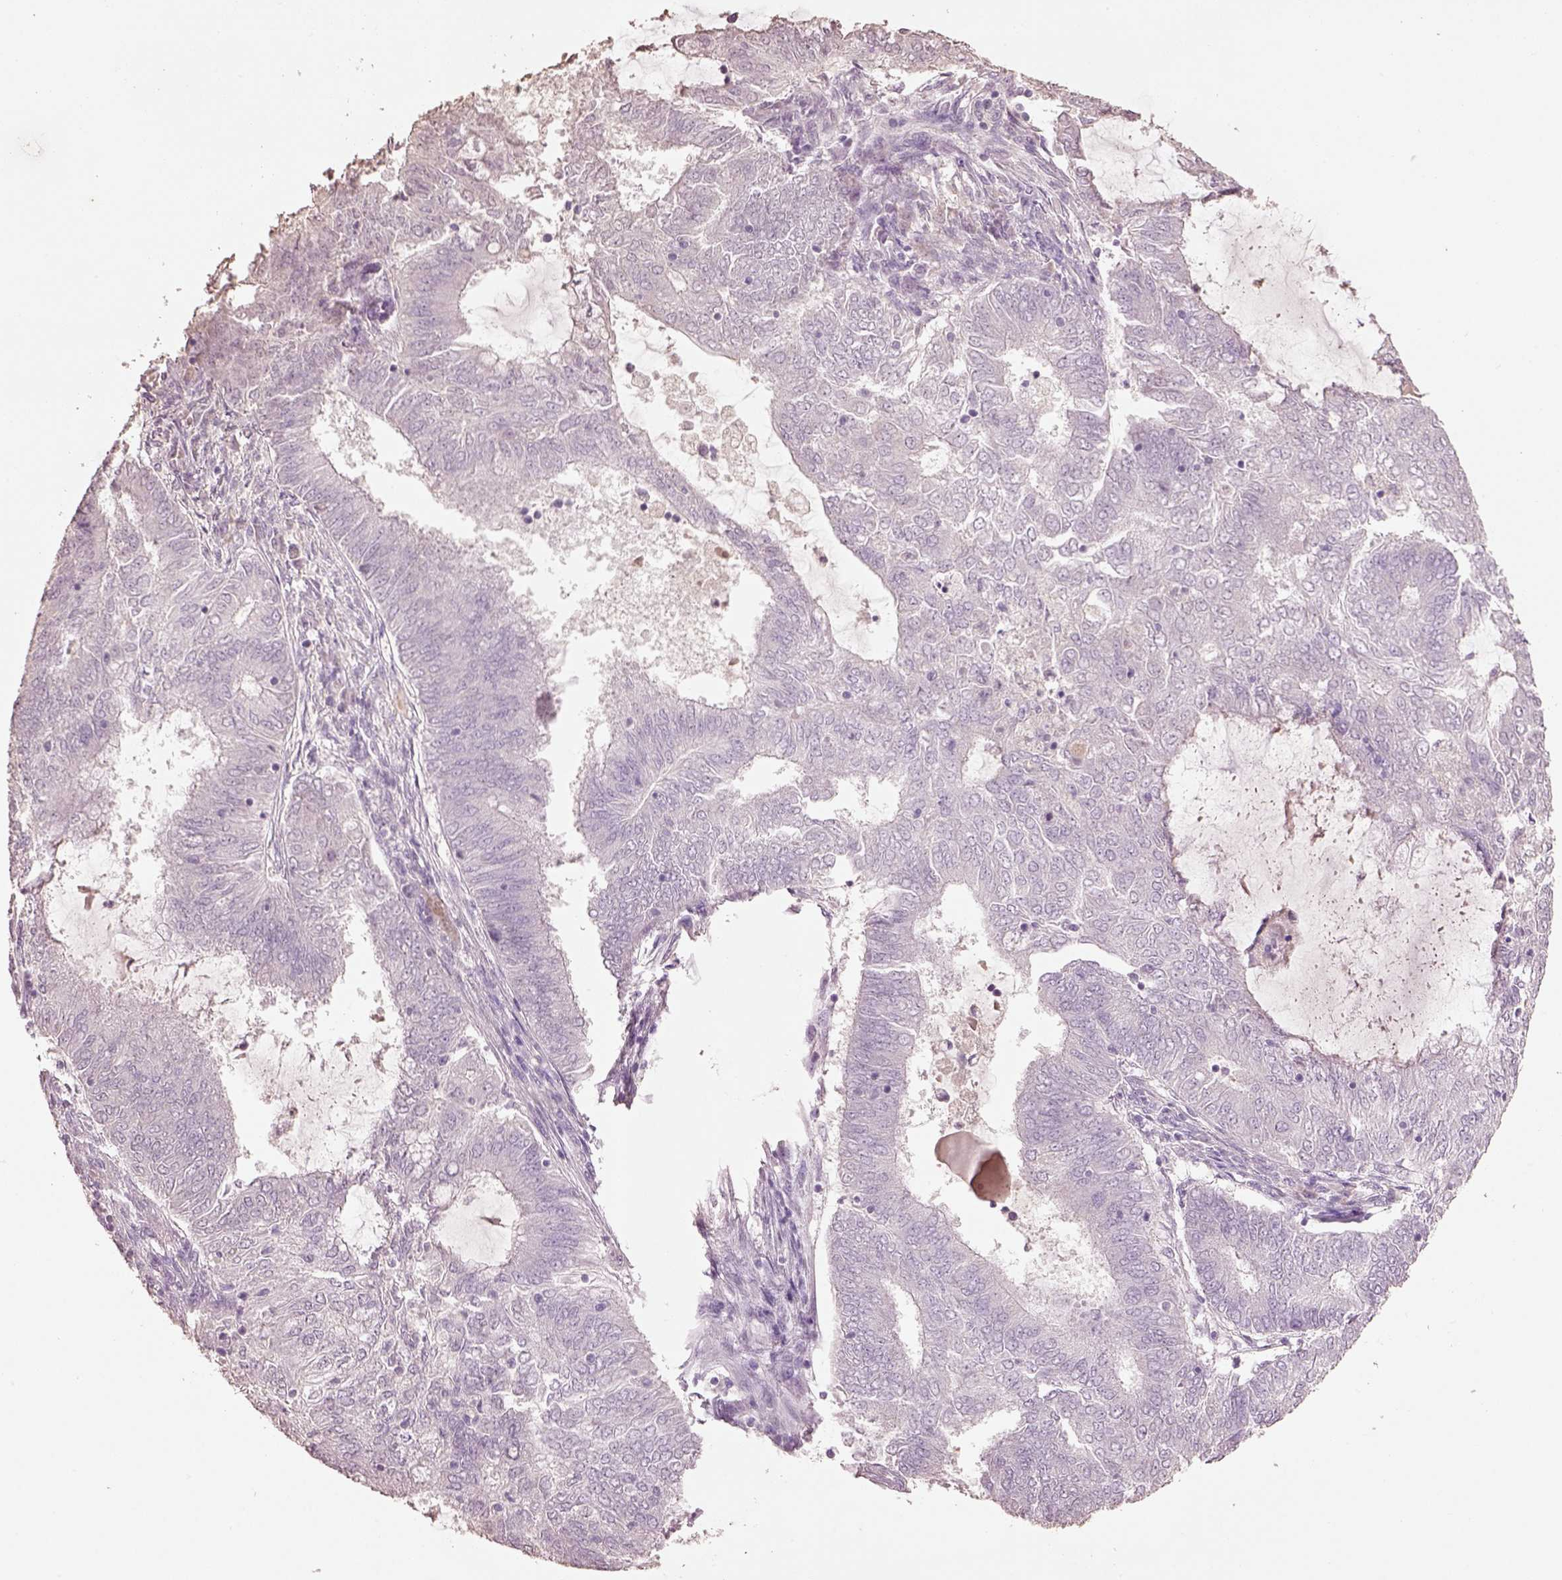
{"staining": {"intensity": "negative", "quantity": "none", "location": "none"}, "tissue": "endometrial cancer", "cell_type": "Tumor cells", "image_type": "cancer", "snomed": [{"axis": "morphology", "description": "Adenocarcinoma, NOS"}, {"axis": "topography", "description": "Endometrium"}], "caption": "Immunohistochemistry (IHC) image of human endometrial cancer (adenocarcinoma) stained for a protein (brown), which shows no staining in tumor cells.", "gene": "KCNIP3", "patient": {"sex": "female", "age": 62}}